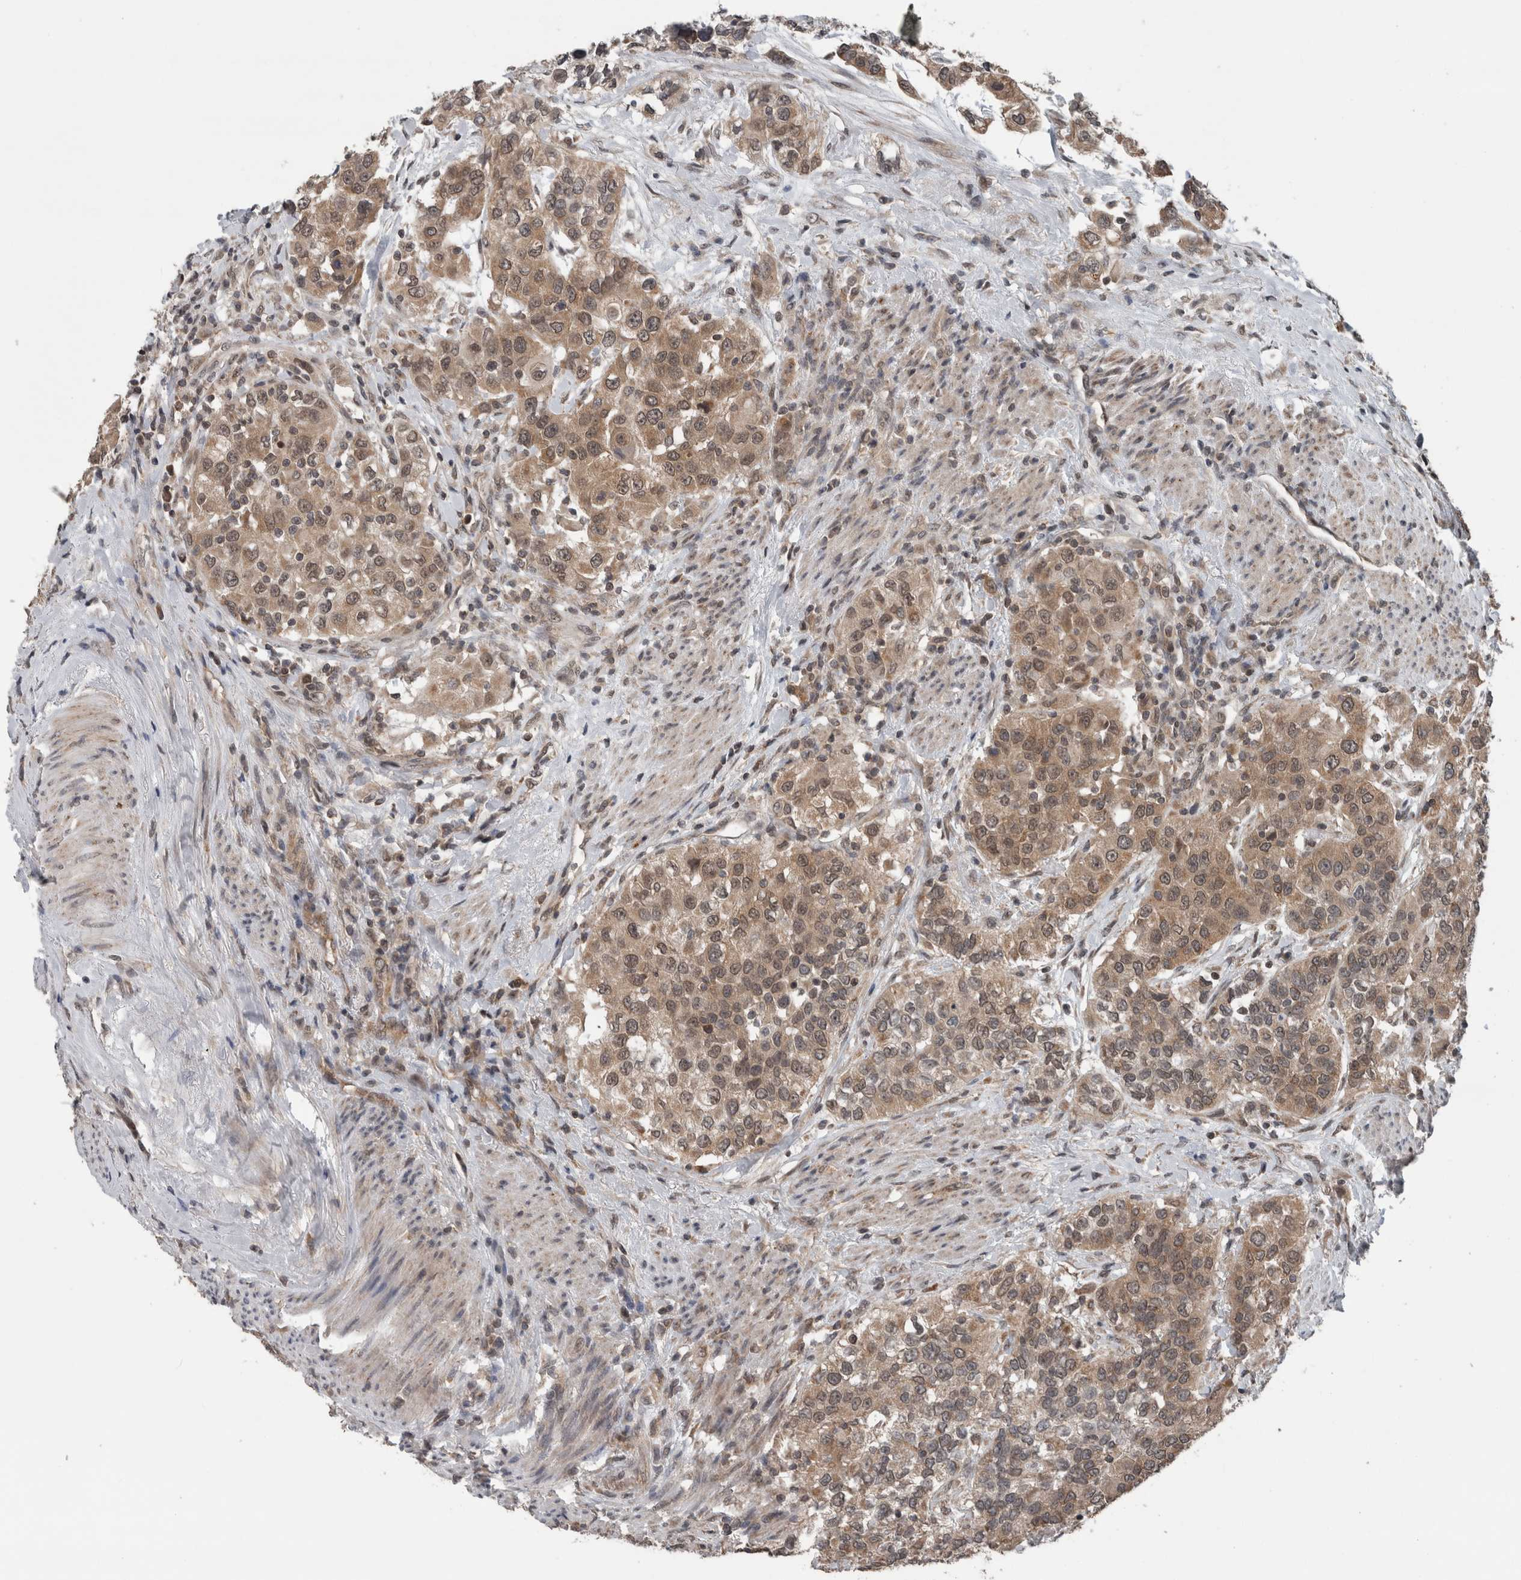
{"staining": {"intensity": "weak", "quantity": ">75%", "location": "cytoplasmic/membranous"}, "tissue": "urothelial cancer", "cell_type": "Tumor cells", "image_type": "cancer", "snomed": [{"axis": "morphology", "description": "Urothelial carcinoma, High grade"}, {"axis": "topography", "description": "Urinary bladder"}], "caption": "The histopathology image displays a brown stain indicating the presence of a protein in the cytoplasmic/membranous of tumor cells in urothelial cancer.", "gene": "ENY2", "patient": {"sex": "female", "age": 80}}